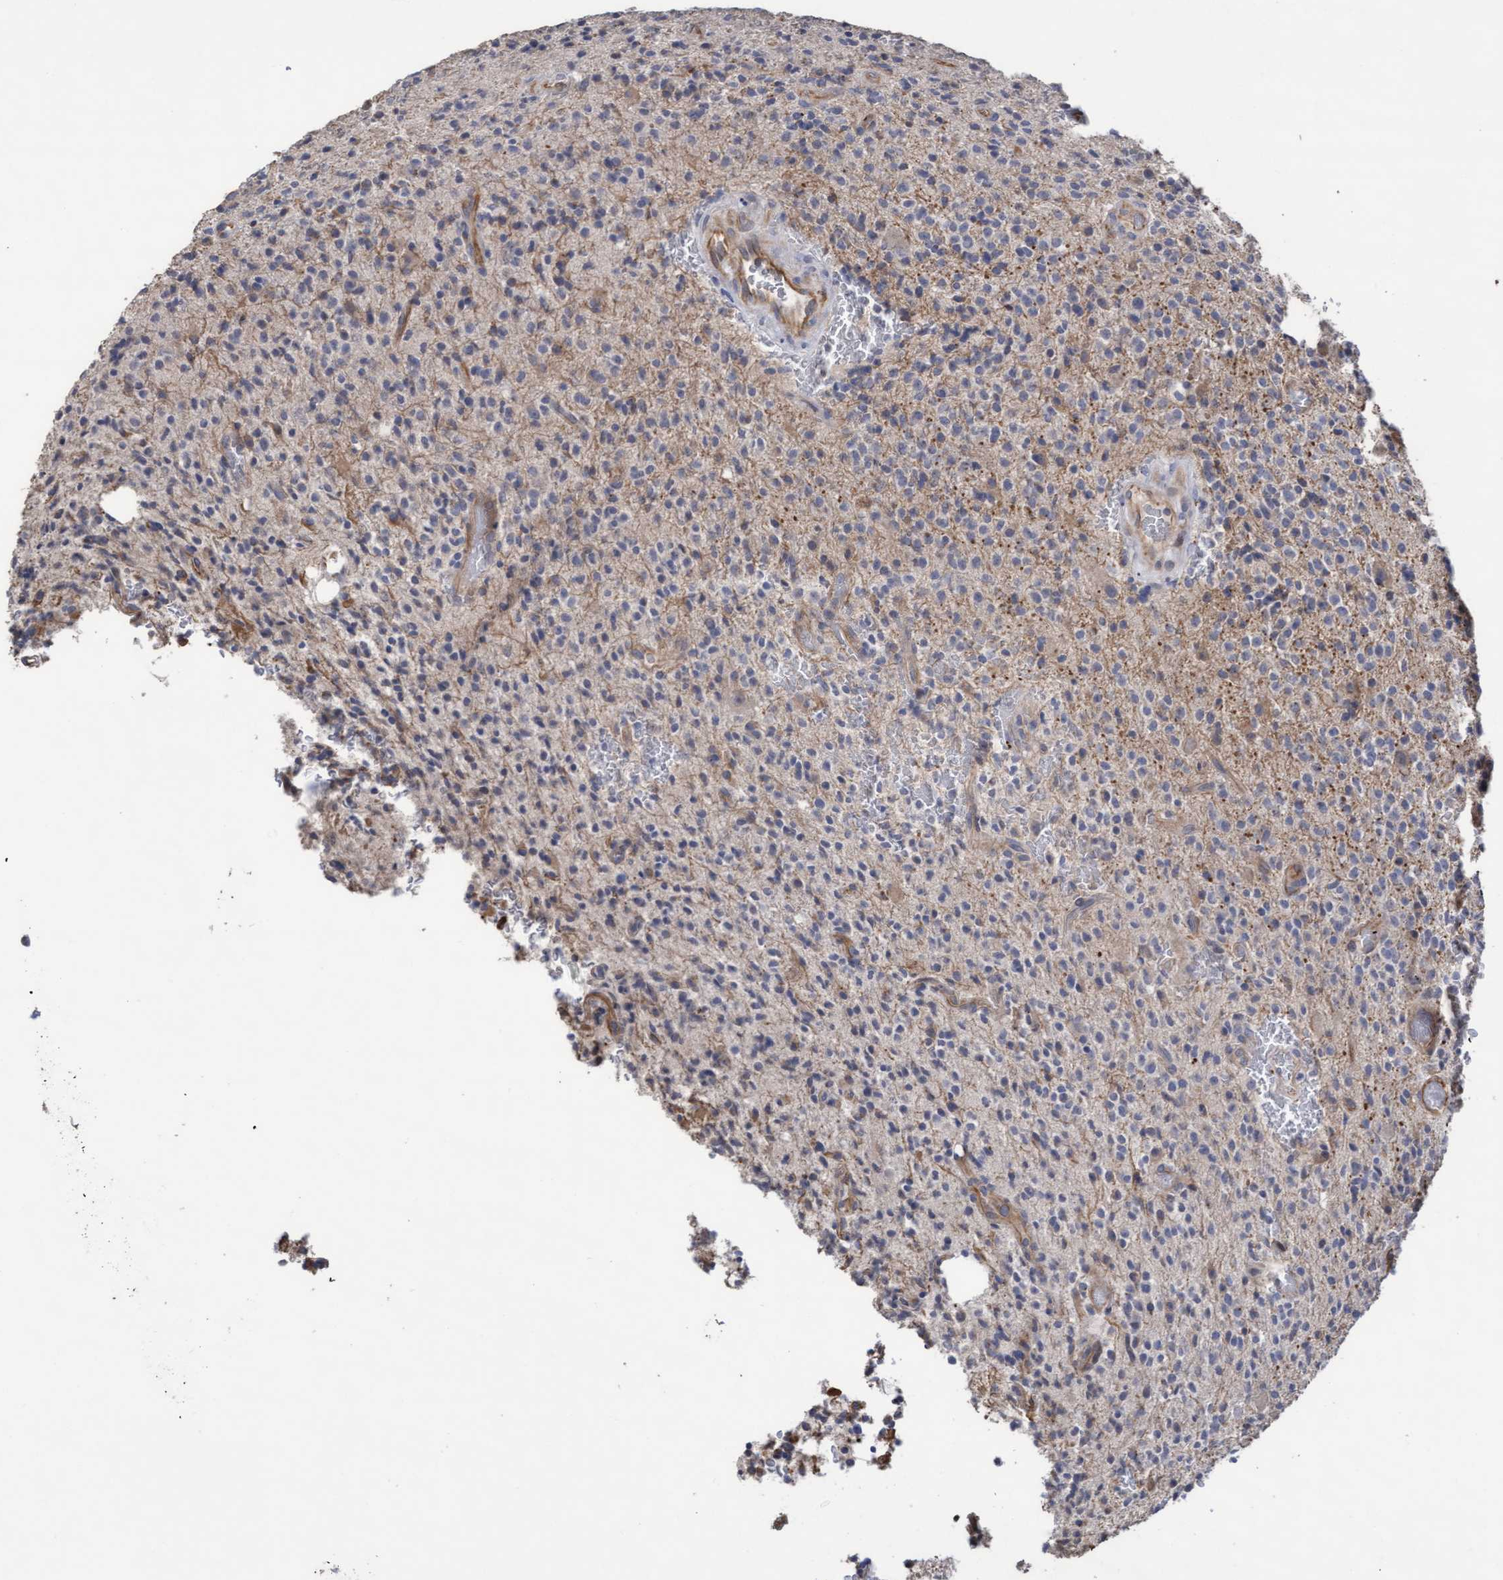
{"staining": {"intensity": "weak", "quantity": "<25%", "location": "cytoplasmic/membranous"}, "tissue": "glioma", "cell_type": "Tumor cells", "image_type": "cancer", "snomed": [{"axis": "morphology", "description": "Glioma, malignant, High grade"}, {"axis": "topography", "description": "Brain"}], "caption": "Glioma was stained to show a protein in brown. There is no significant staining in tumor cells. Brightfield microscopy of immunohistochemistry stained with DAB (brown) and hematoxylin (blue), captured at high magnification.", "gene": "KRT24", "patient": {"sex": "male", "age": 34}}